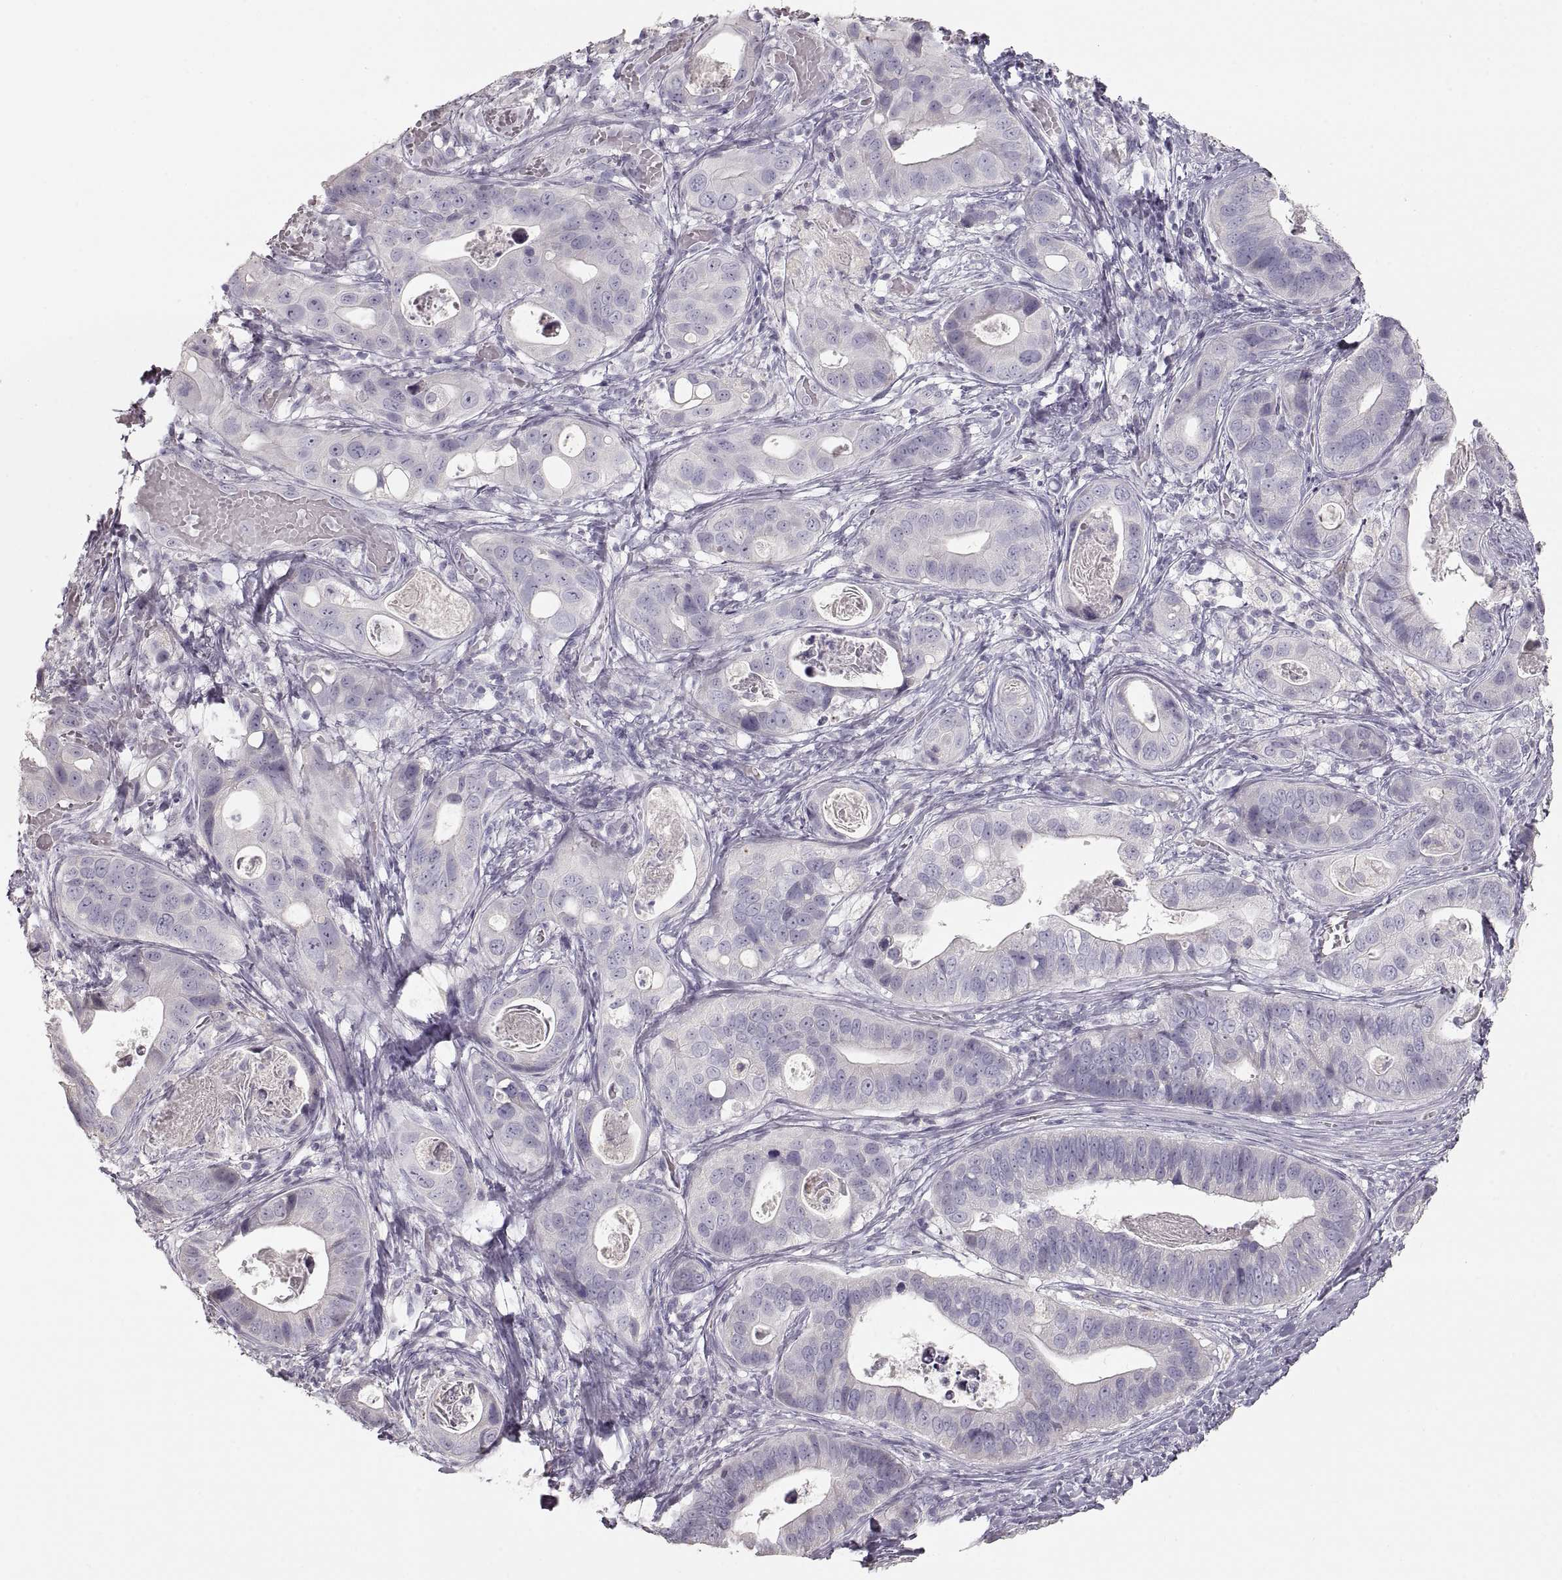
{"staining": {"intensity": "negative", "quantity": "none", "location": "none"}, "tissue": "stomach cancer", "cell_type": "Tumor cells", "image_type": "cancer", "snomed": [{"axis": "morphology", "description": "Adenocarcinoma, NOS"}, {"axis": "topography", "description": "Stomach"}], "caption": "IHC histopathology image of neoplastic tissue: human stomach adenocarcinoma stained with DAB shows no significant protein staining in tumor cells.", "gene": "ZP3", "patient": {"sex": "male", "age": 84}}